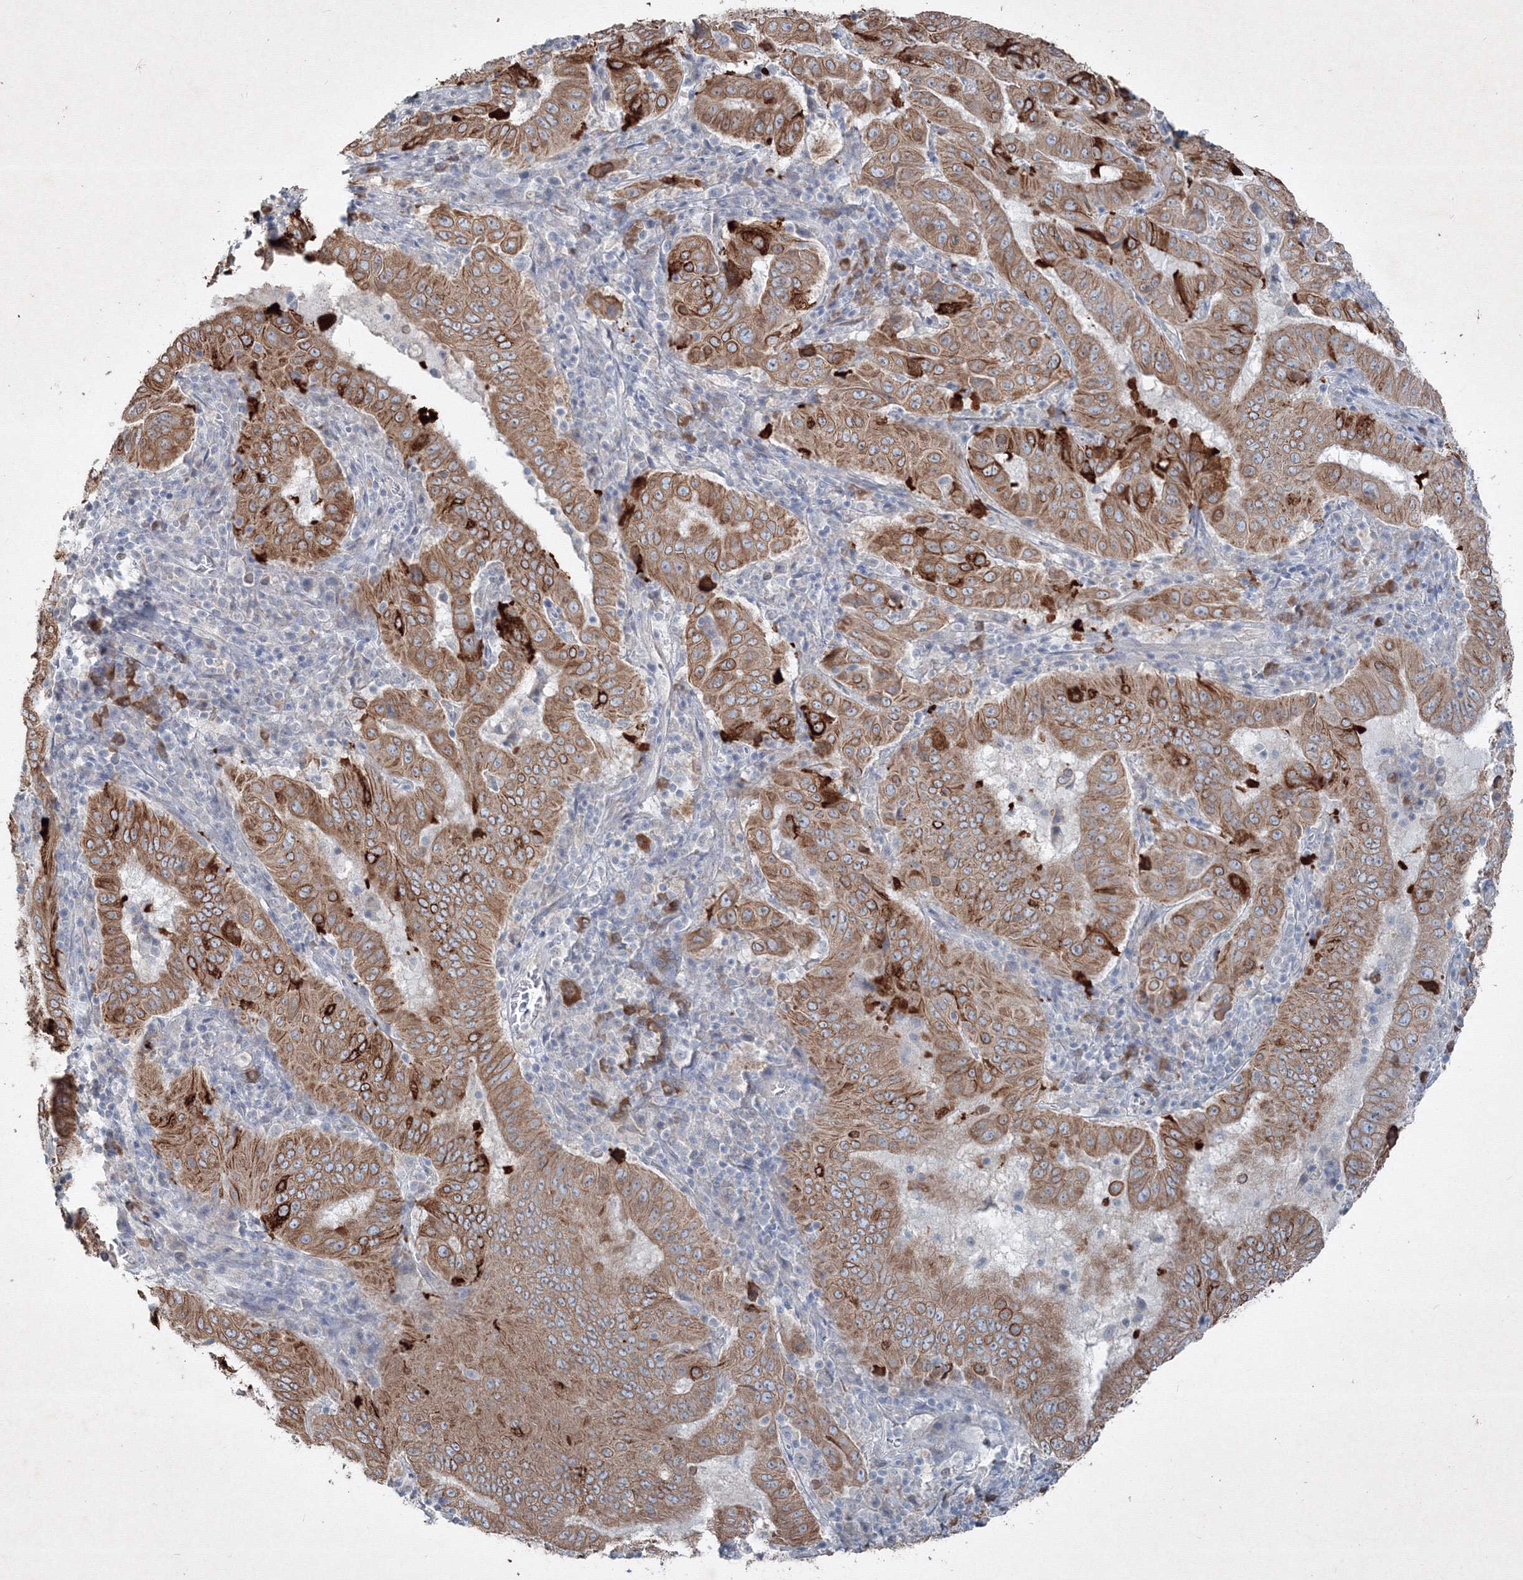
{"staining": {"intensity": "moderate", "quantity": ">75%", "location": "cytoplasmic/membranous"}, "tissue": "pancreatic cancer", "cell_type": "Tumor cells", "image_type": "cancer", "snomed": [{"axis": "morphology", "description": "Adenocarcinoma, NOS"}, {"axis": "topography", "description": "Pancreas"}], "caption": "Protein analysis of pancreatic cancer tissue shows moderate cytoplasmic/membranous positivity in about >75% of tumor cells.", "gene": "IFNAR1", "patient": {"sex": "male", "age": 63}}